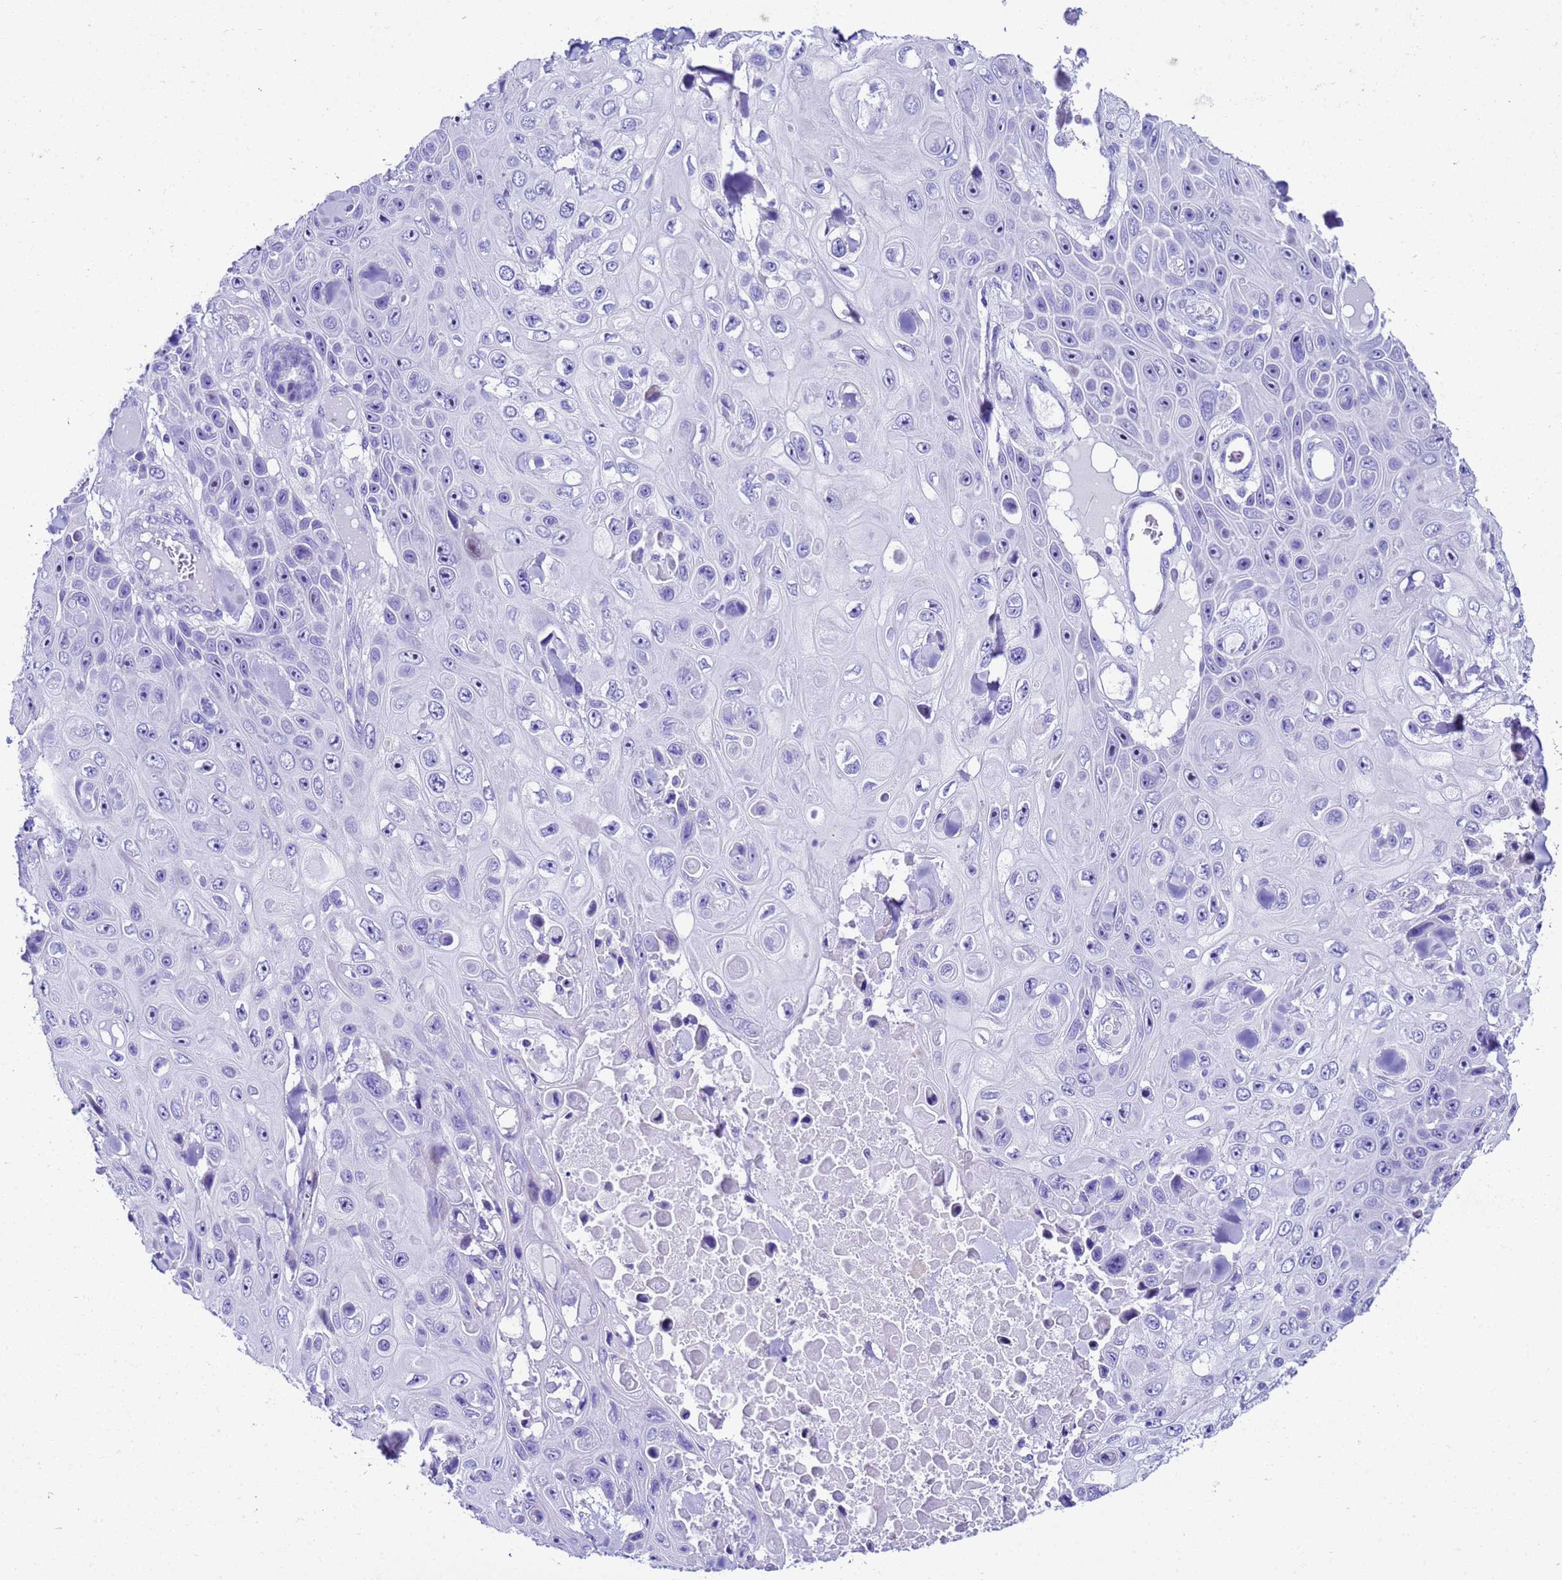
{"staining": {"intensity": "negative", "quantity": "none", "location": "none"}, "tissue": "skin cancer", "cell_type": "Tumor cells", "image_type": "cancer", "snomed": [{"axis": "morphology", "description": "Squamous cell carcinoma, NOS"}, {"axis": "topography", "description": "Skin"}], "caption": "The IHC photomicrograph has no significant positivity in tumor cells of skin cancer tissue.", "gene": "UGT2B10", "patient": {"sex": "male", "age": 82}}